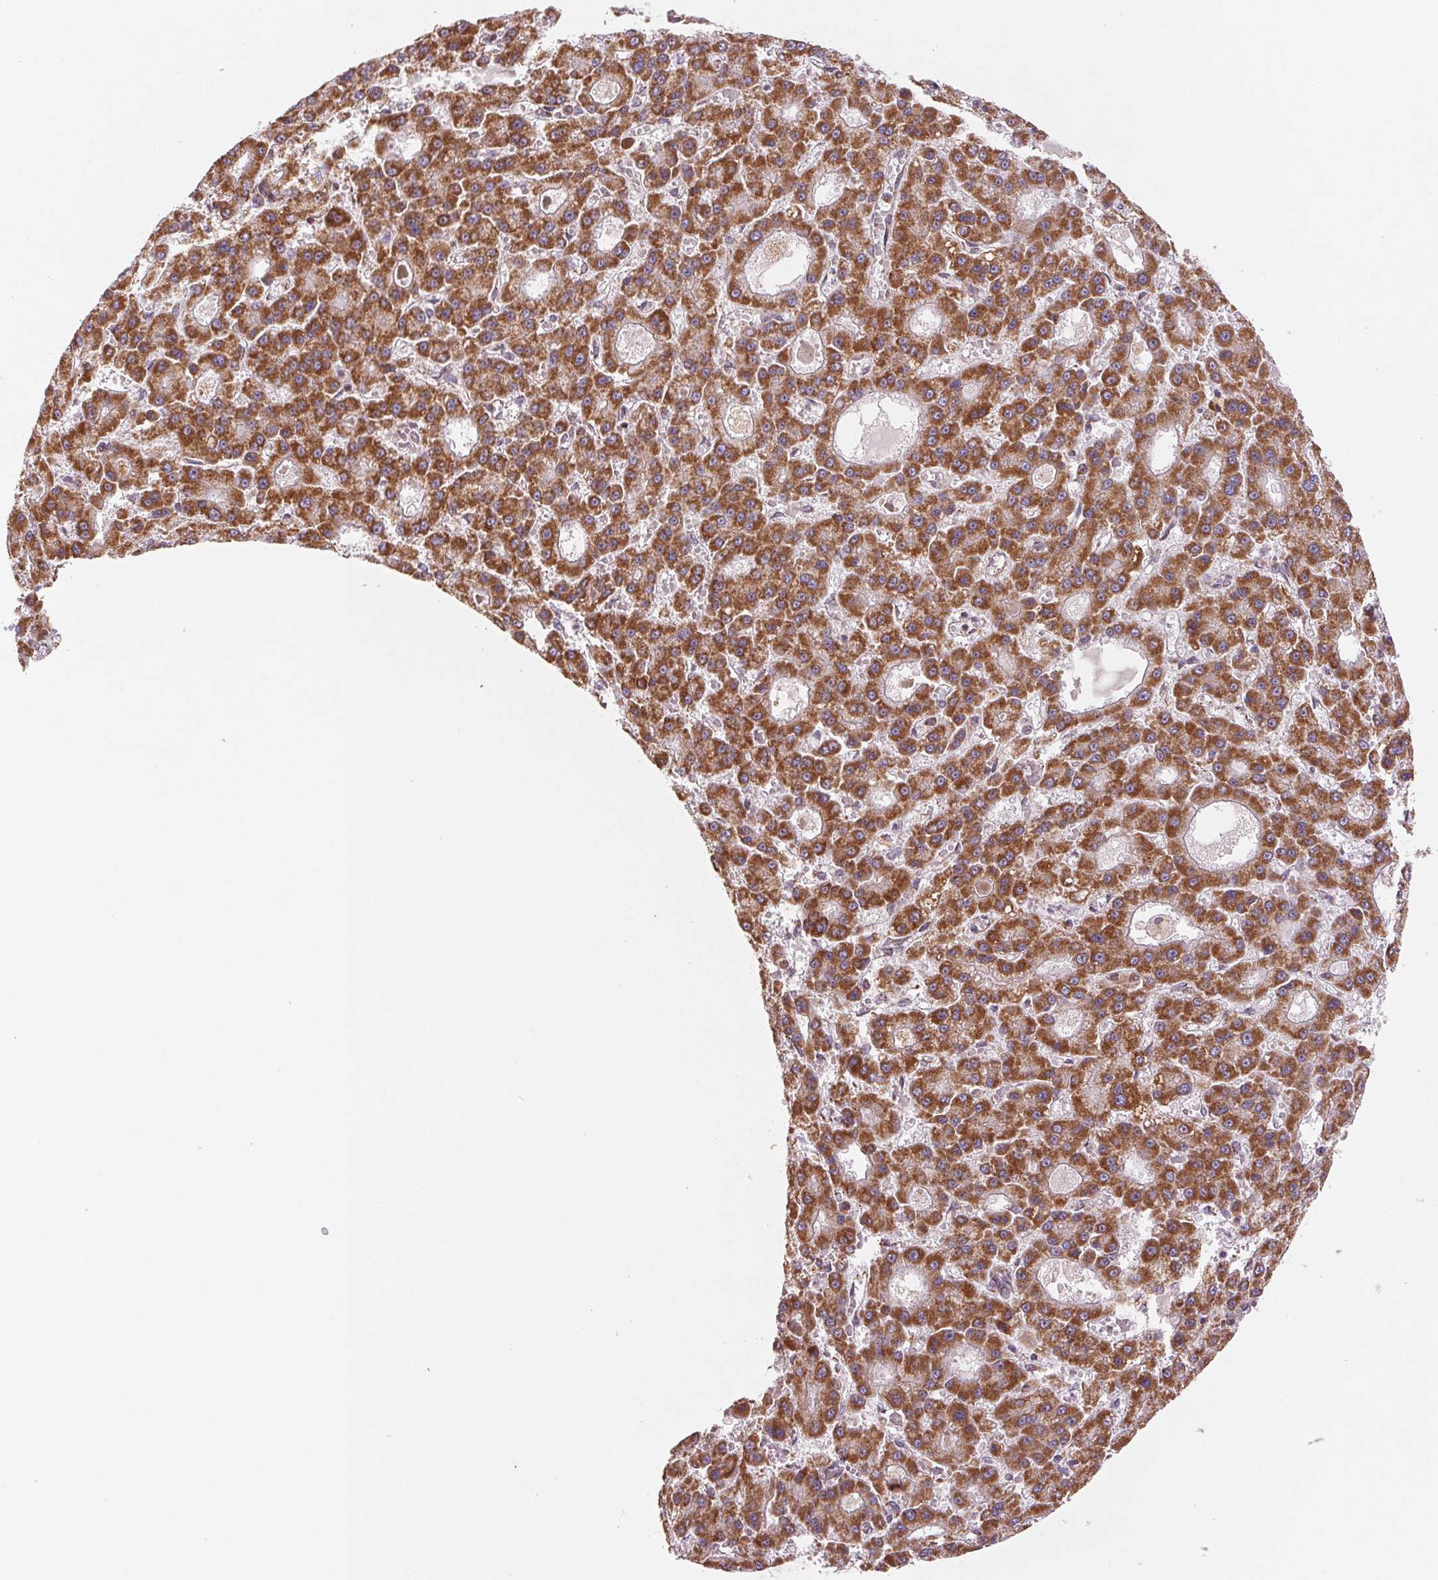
{"staining": {"intensity": "strong", "quantity": ">75%", "location": "cytoplasmic/membranous"}, "tissue": "liver cancer", "cell_type": "Tumor cells", "image_type": "cancer", "snomed": [{"axis": "morphology", "description": "Carcinoma, Hepatocellular, NOS"}, {"axis": "topography", "description": "Liver"}], "caption": "An immunohistochemistry (IHC) histopathology image of tumor tissue is shown. Protein staining in brown shows strong cytoplasmic/membranous positivity in liver cancer within tumor cells. (DAB (3,3'-diaminobenzidine) IHC, brown staining for protein, blue staining for nuclei).", "gene": "MATCAP1", "patient": {"sex": "male", "age": 70}}